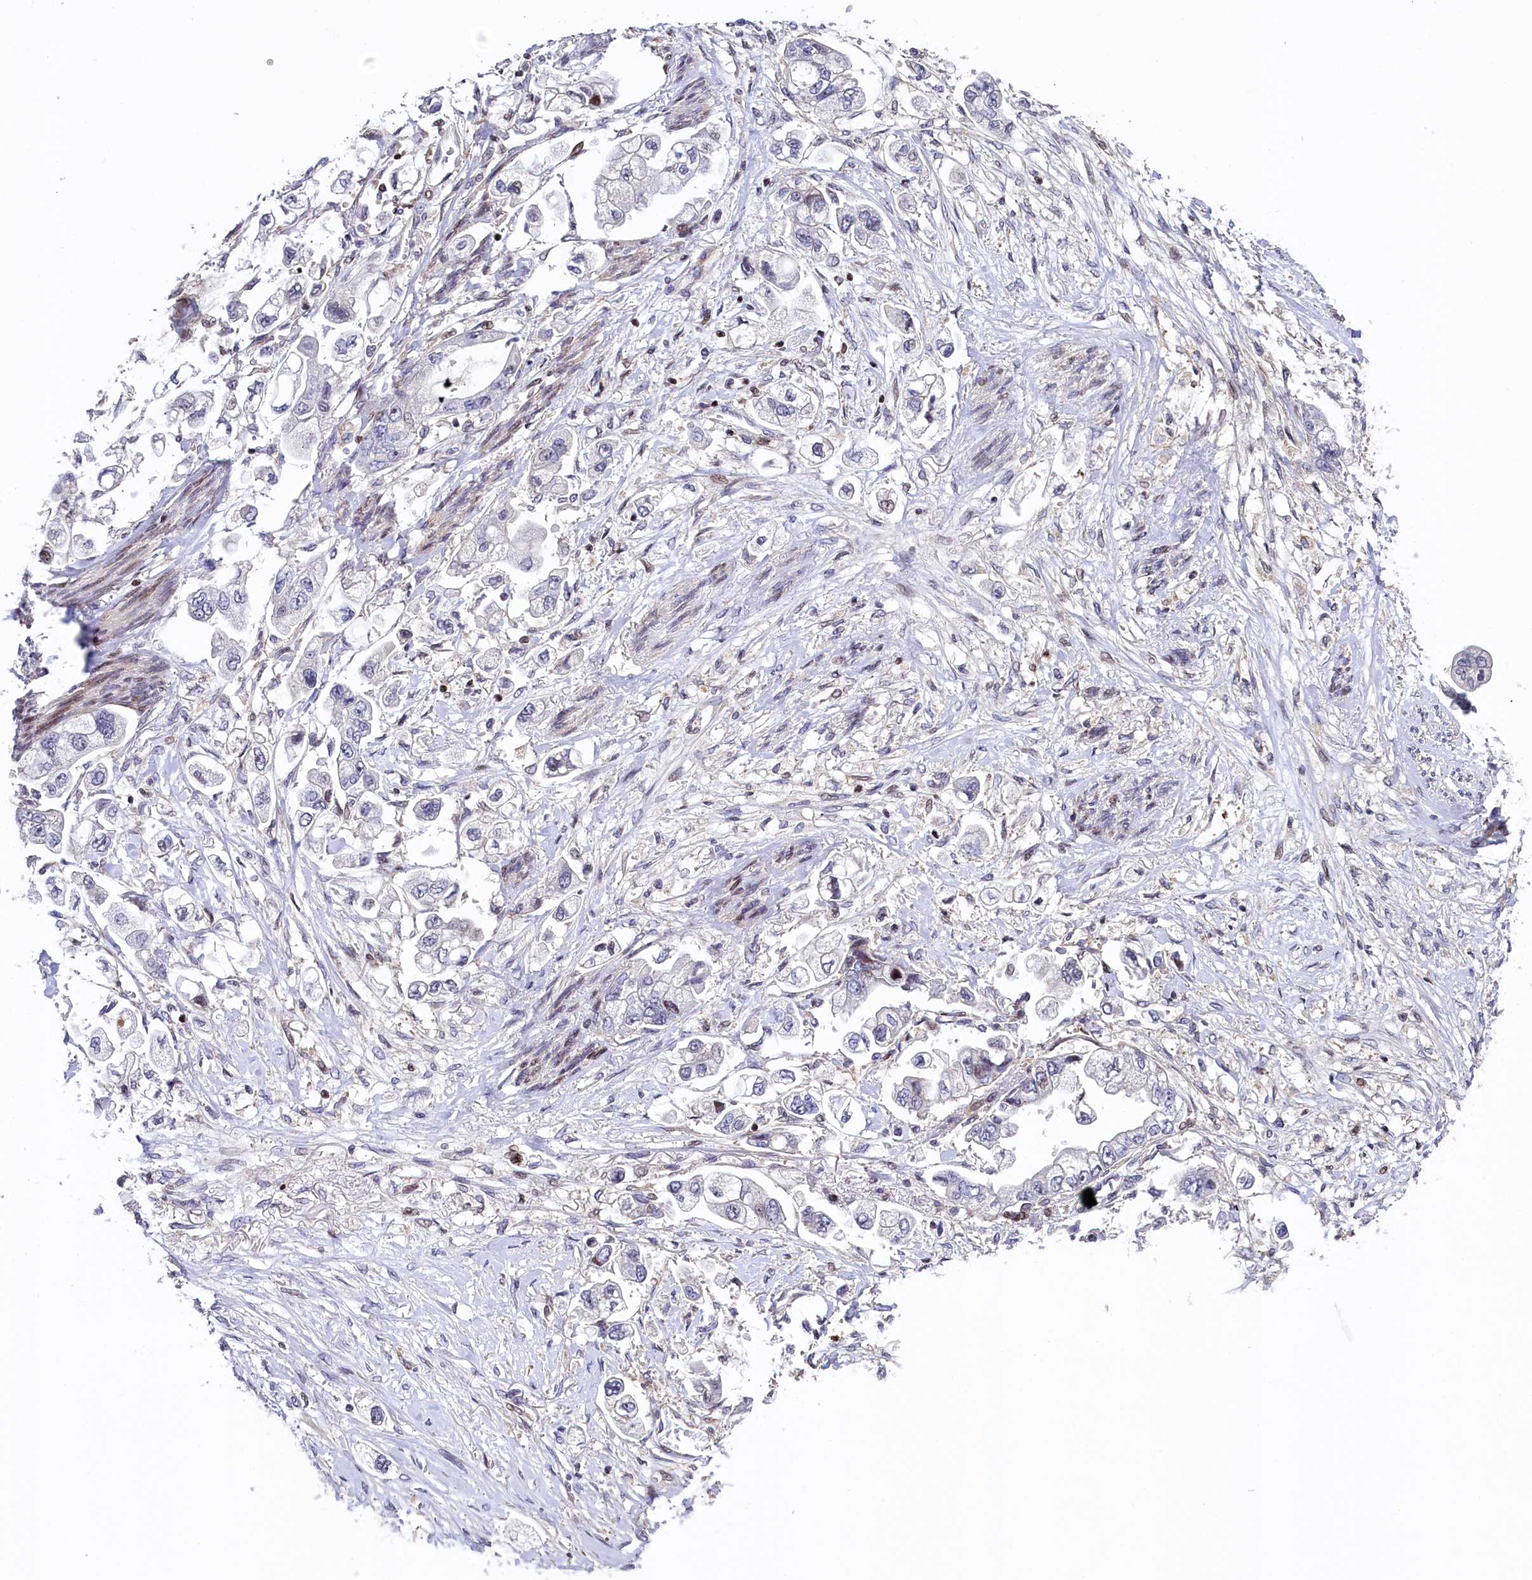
{"staining": {"intensity": "negative", "quantity": "none", "location": "none"}, "tissue": "stomach cancer", "cell_type": "Tumor cells", "image_type": "cancer", "snomed": [{"axis": "morphology", "description": "Adenocarcinoma, NOS"}, {"axis": "topography", "description": "Stomach"}], "caption": "Immunohistochemistry (IHC) micrograph of adenocarcinoma (stomach) stained for a protein (brown), which displays no staining in tumor cells.", "gene": "TGDS", "patient": {"sex": "male", "age": 62}}